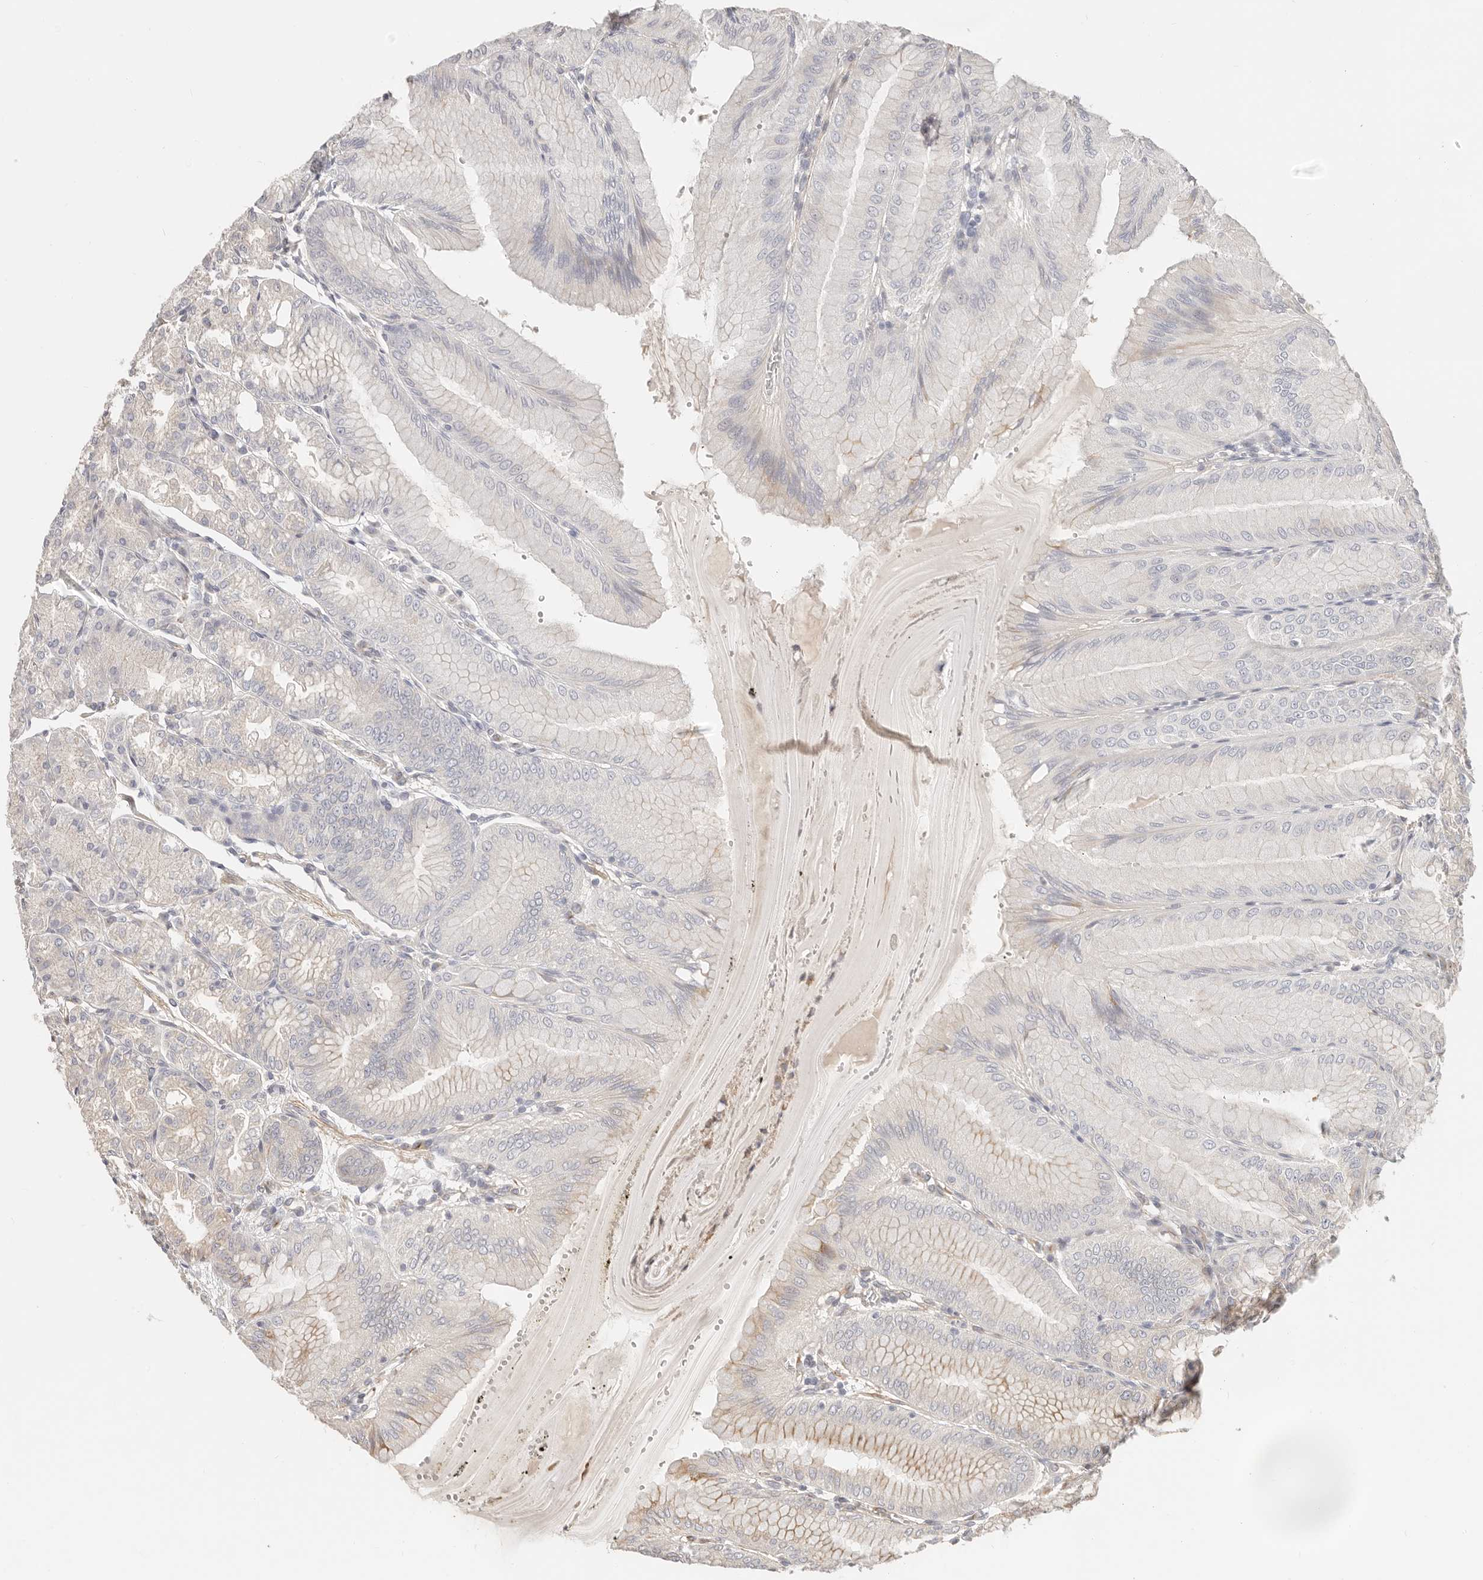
{"staining": {"intensity": "weak", "quantity": "25%-75%", "location": "cytoplasmic/membranous"}, "tissue": "stomach", "cell_type": "Glandular cells", "image_type": "normal", "snomed": [{"axis": "morphology", "description": "Normal tissue, NOS"}, {"axis": "topography", "description": "Stomach, lower"}], "caption": "Human stomach stained with a protein marker exhibits weak staining in glandular cells.", "gene": "DTNBP1", "patient": {"sex": "male", "age": 71}}